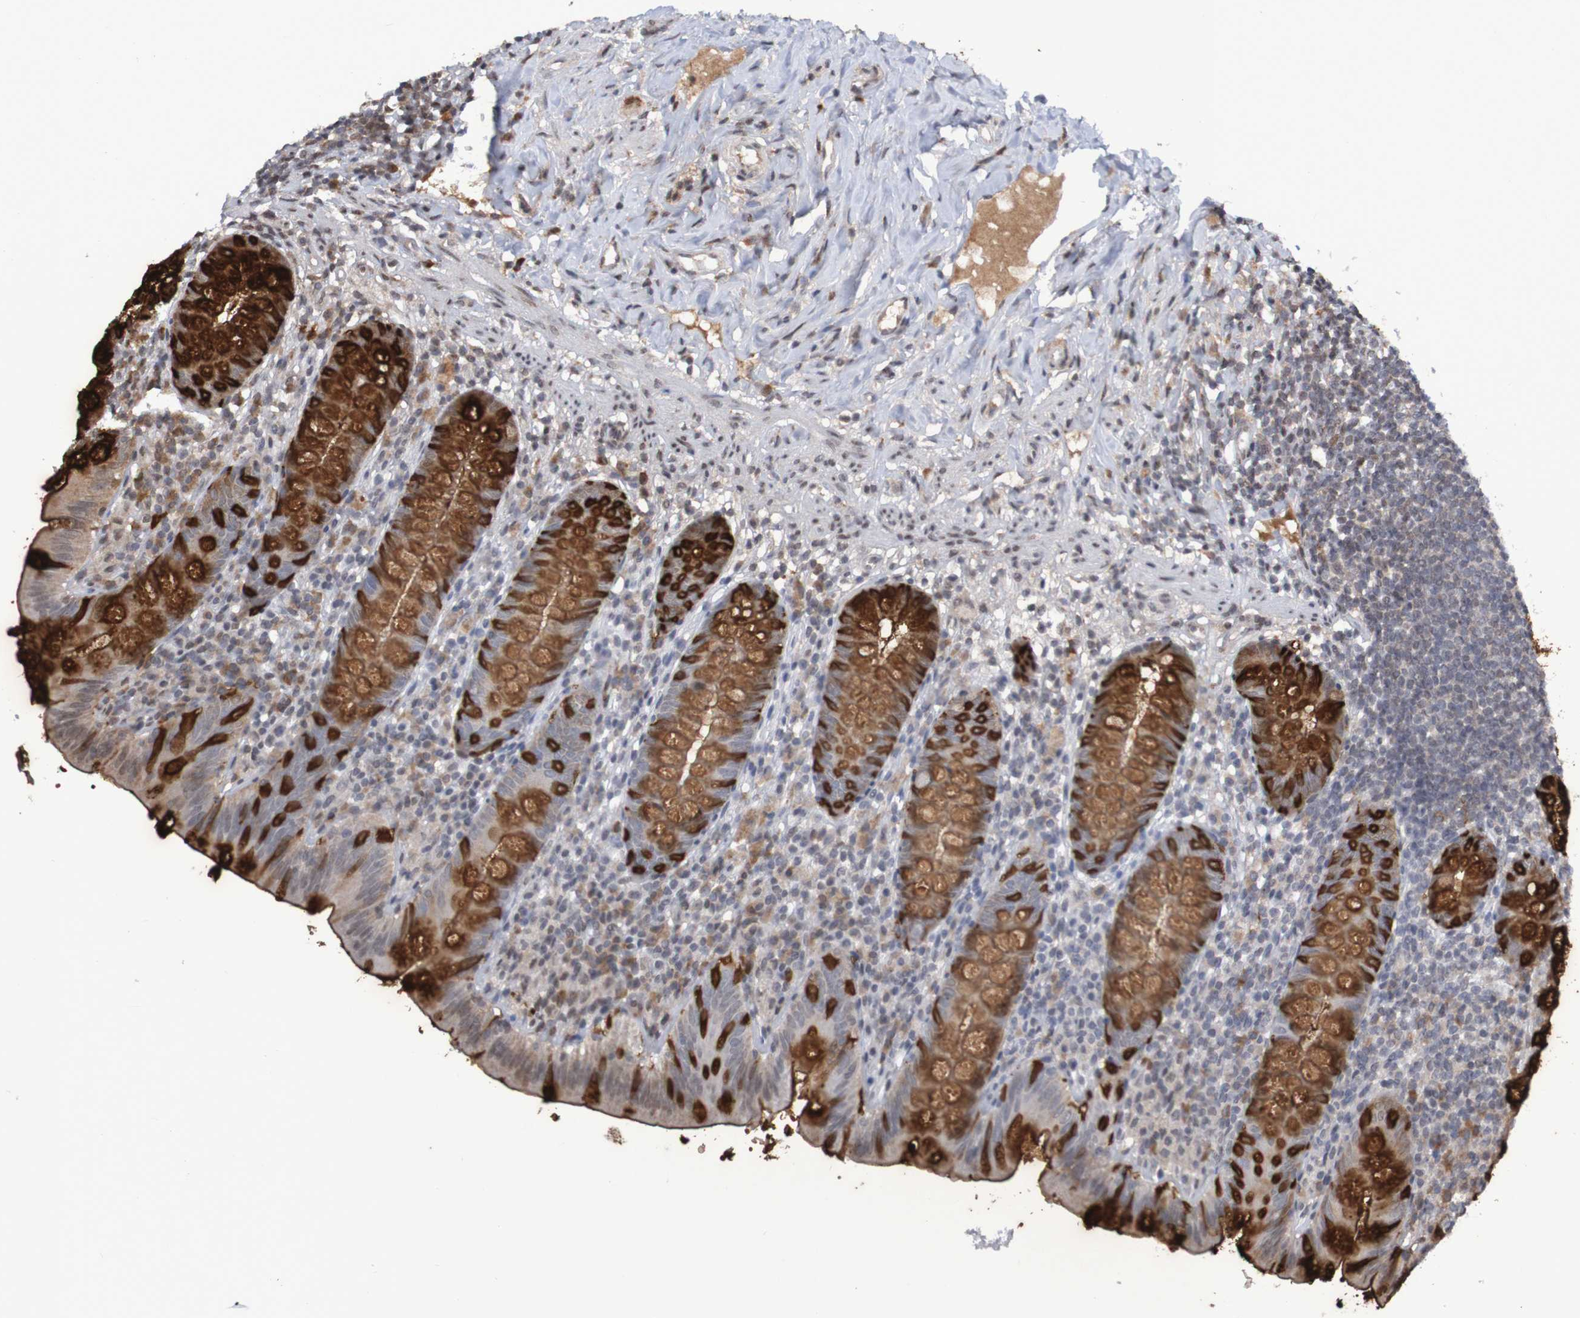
{"staining": {"intensity": "strong", "quantity": ">75%", "location": "cytoplasmic/membranous"}, "tissue": "appendix", "cell_type": "Glandular cells", "image_type": "normal", "snomed": [{"axis": "morphology", "description": "Normal tissue, NOS"}, {"axis": "topography", "description": "Appendix"}], "caption": "The histopathology image reveals a brown stain indicating the presence of a protein in the cytoplasmic/membranous of glandular cells in appendix.", "gene": "ITLN1", "patient": {"sex": "male", "age": 52}}